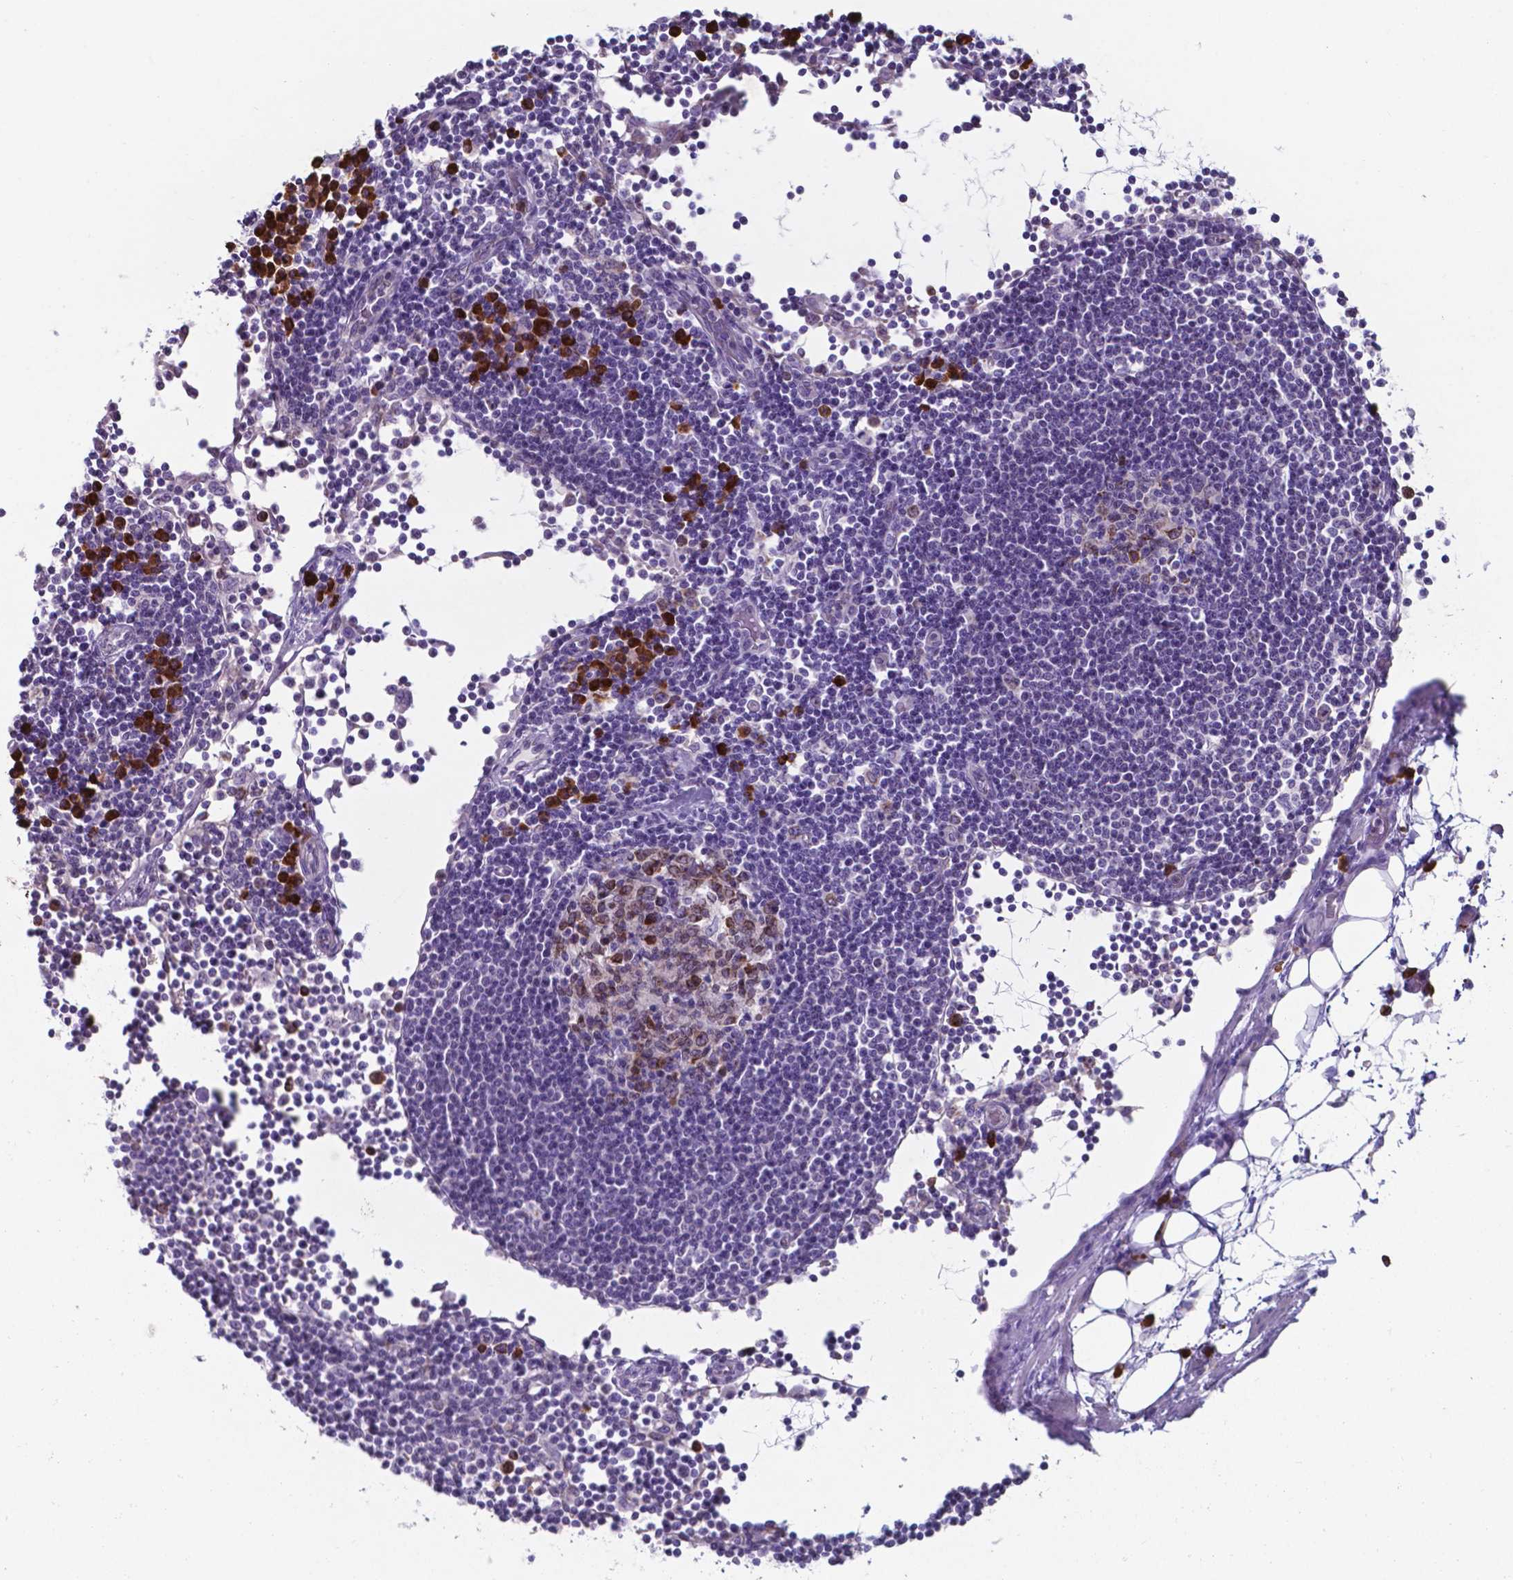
{"staining": {"intensity": "strong", "quantity": "25%-75%", "location": "cytoplasmic/membranous"}, "tissue": "lymph node", "cell_type": "Germinal center cells", "image_type": "normal", "snomed": [{"axis": "morphology", "description": "Normal tissue, NOS"}, {"axis": "topography", "description": "Lymph node"}], "caption": "The immunohistochemical stain shows strong cytoplasmic/membranous positivity in germinal center cells of unremarkable lymph node. The staining is performed using DAB (3,3'-diaminobenzidine) brown chromogen to label protein expression. The nuclei are counter-stained blue using hematoxylin.", "gene": "UBE2J1", "patient": {"sex": "female", "age": 72}}